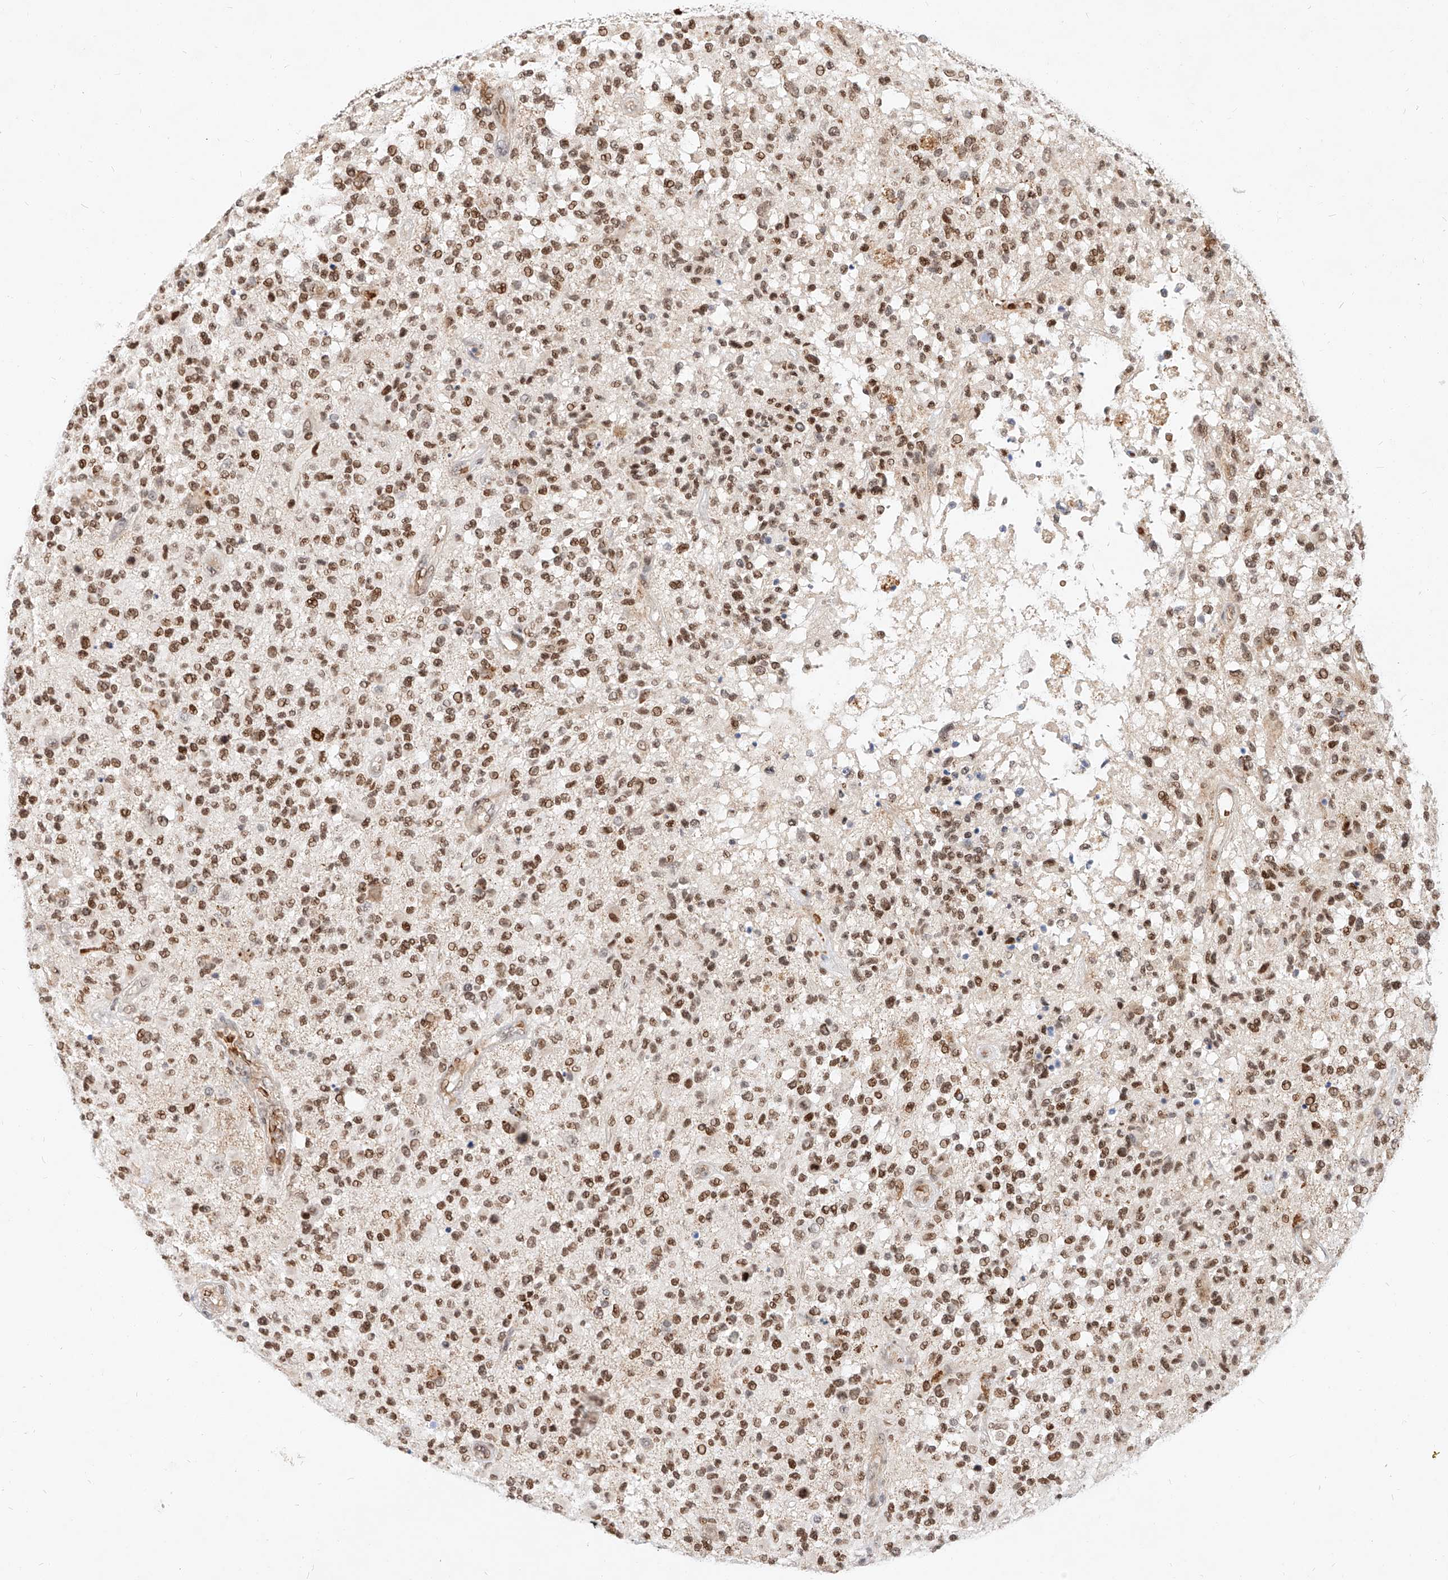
{"staining": {"intensity": "moderate", "quantity": ">75%", "location": "nuclear"}, "tissue": "glioma", "cell_type": "Tumor cells", "image_type": "cancer", "snomed": [{"axis": "morphology", "description": "Glioma, malignant, High grade"}, {"axis": "morphology", "description": "Glioblastoma, NOS"}, {"axis": "topography", "description": "Brain"}], "caption": "This is an image of immunohistochemistry (IHC) staining of glioma, which shows moderate staining in the nuclear of tumor cells.", "gene": "CBX8", "patient": {"sex": "male", "age": 60}}